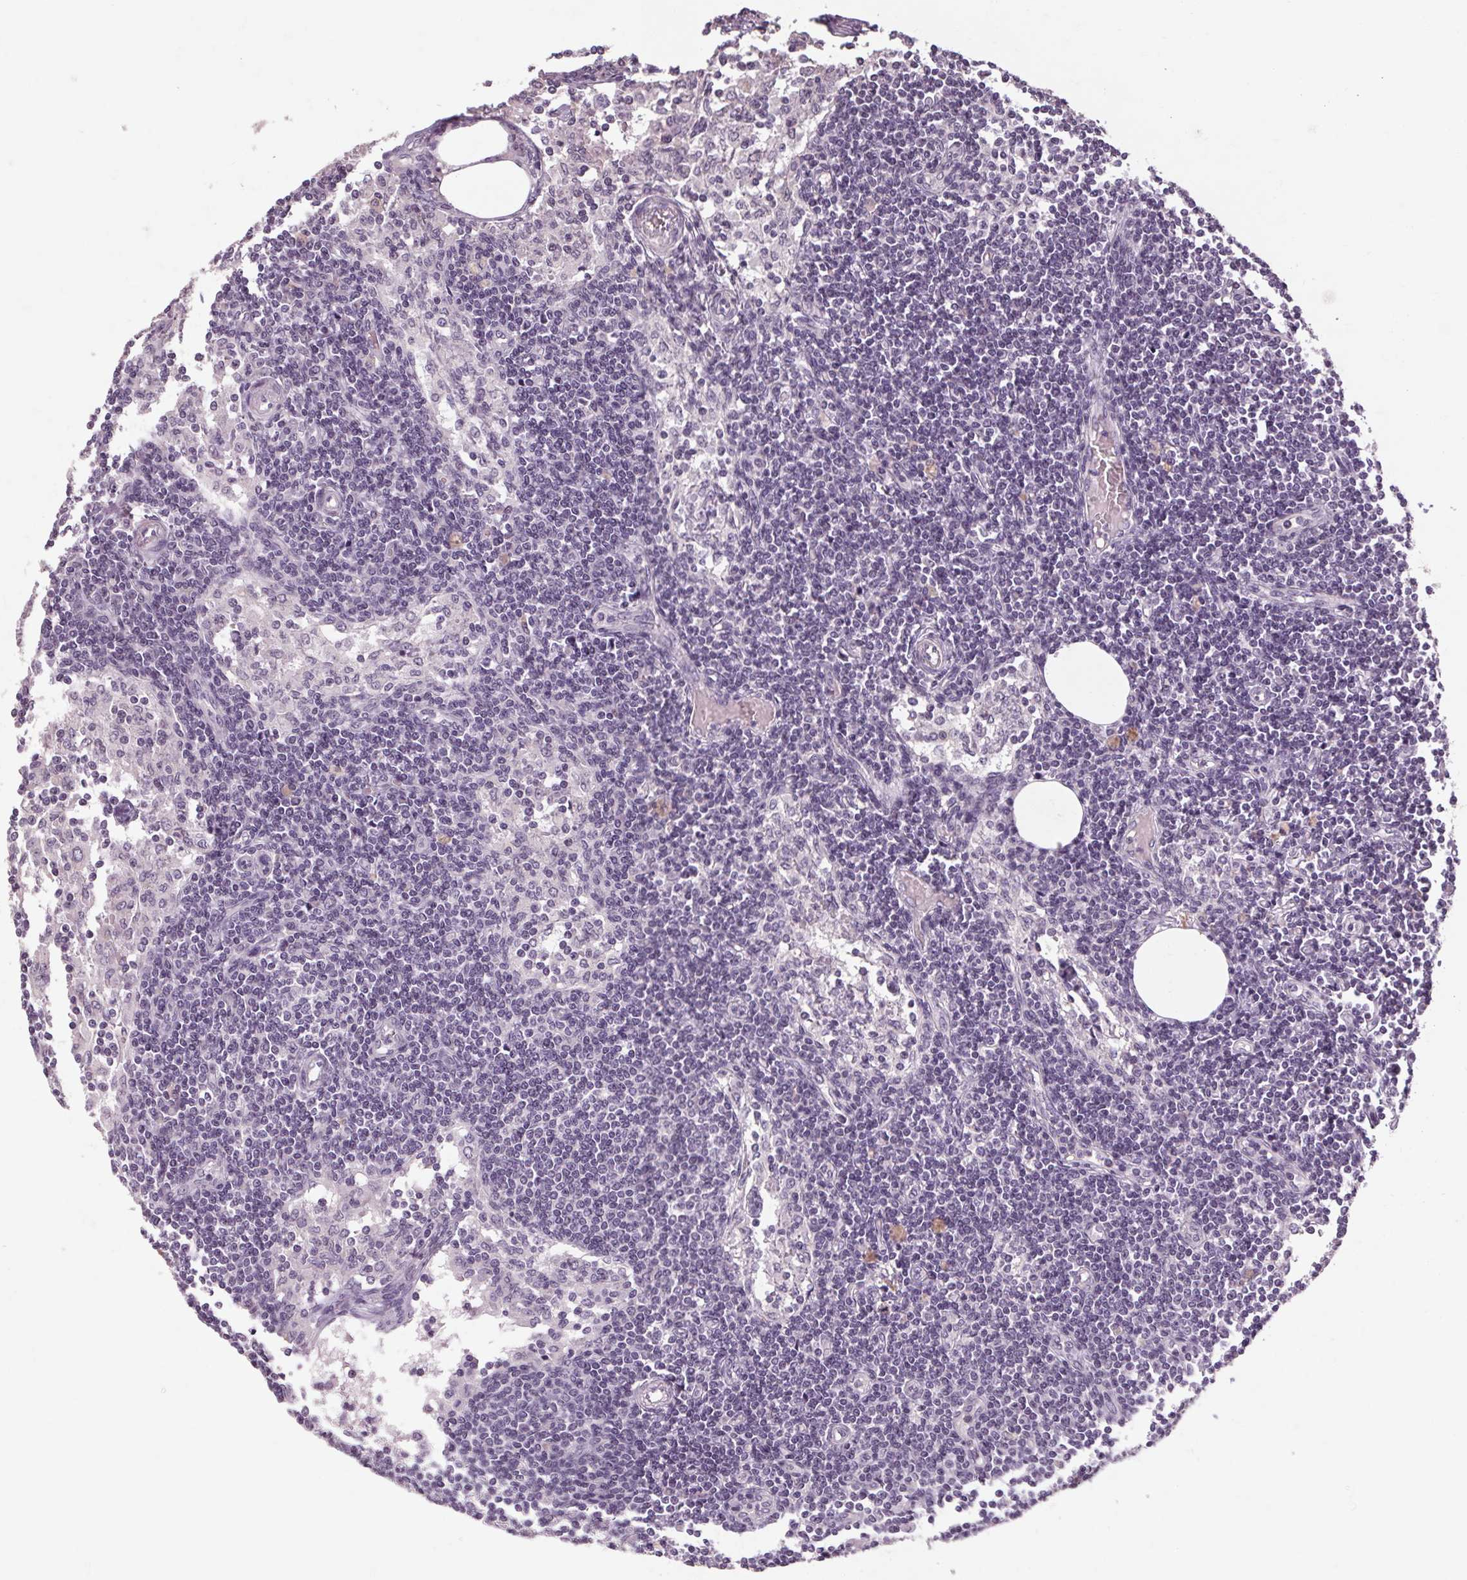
{"staining": {"intensity": "negative", "quantity": "none", "location": "none"}, "tissue": "lymph node", "cell_type": "Germinal center cells", "image_type": "normal", "snomed": [{"axis": "morphology", "description": "Normal tissue, NOS"}, {"axis": "topography", "description": "Lymph node"}], "caption": "An immunohistochemistry (IHC) histopathology image of unremarkable lymph node is shown. There is no staining in germinal center cells of lymph node. (DAB (3,3'-diaminobenzidine) immunohistochemistry (IHC) with hematoxylin counter stain).", "gene": "POMC", "patient": {"sex": "female", "age": 69}}